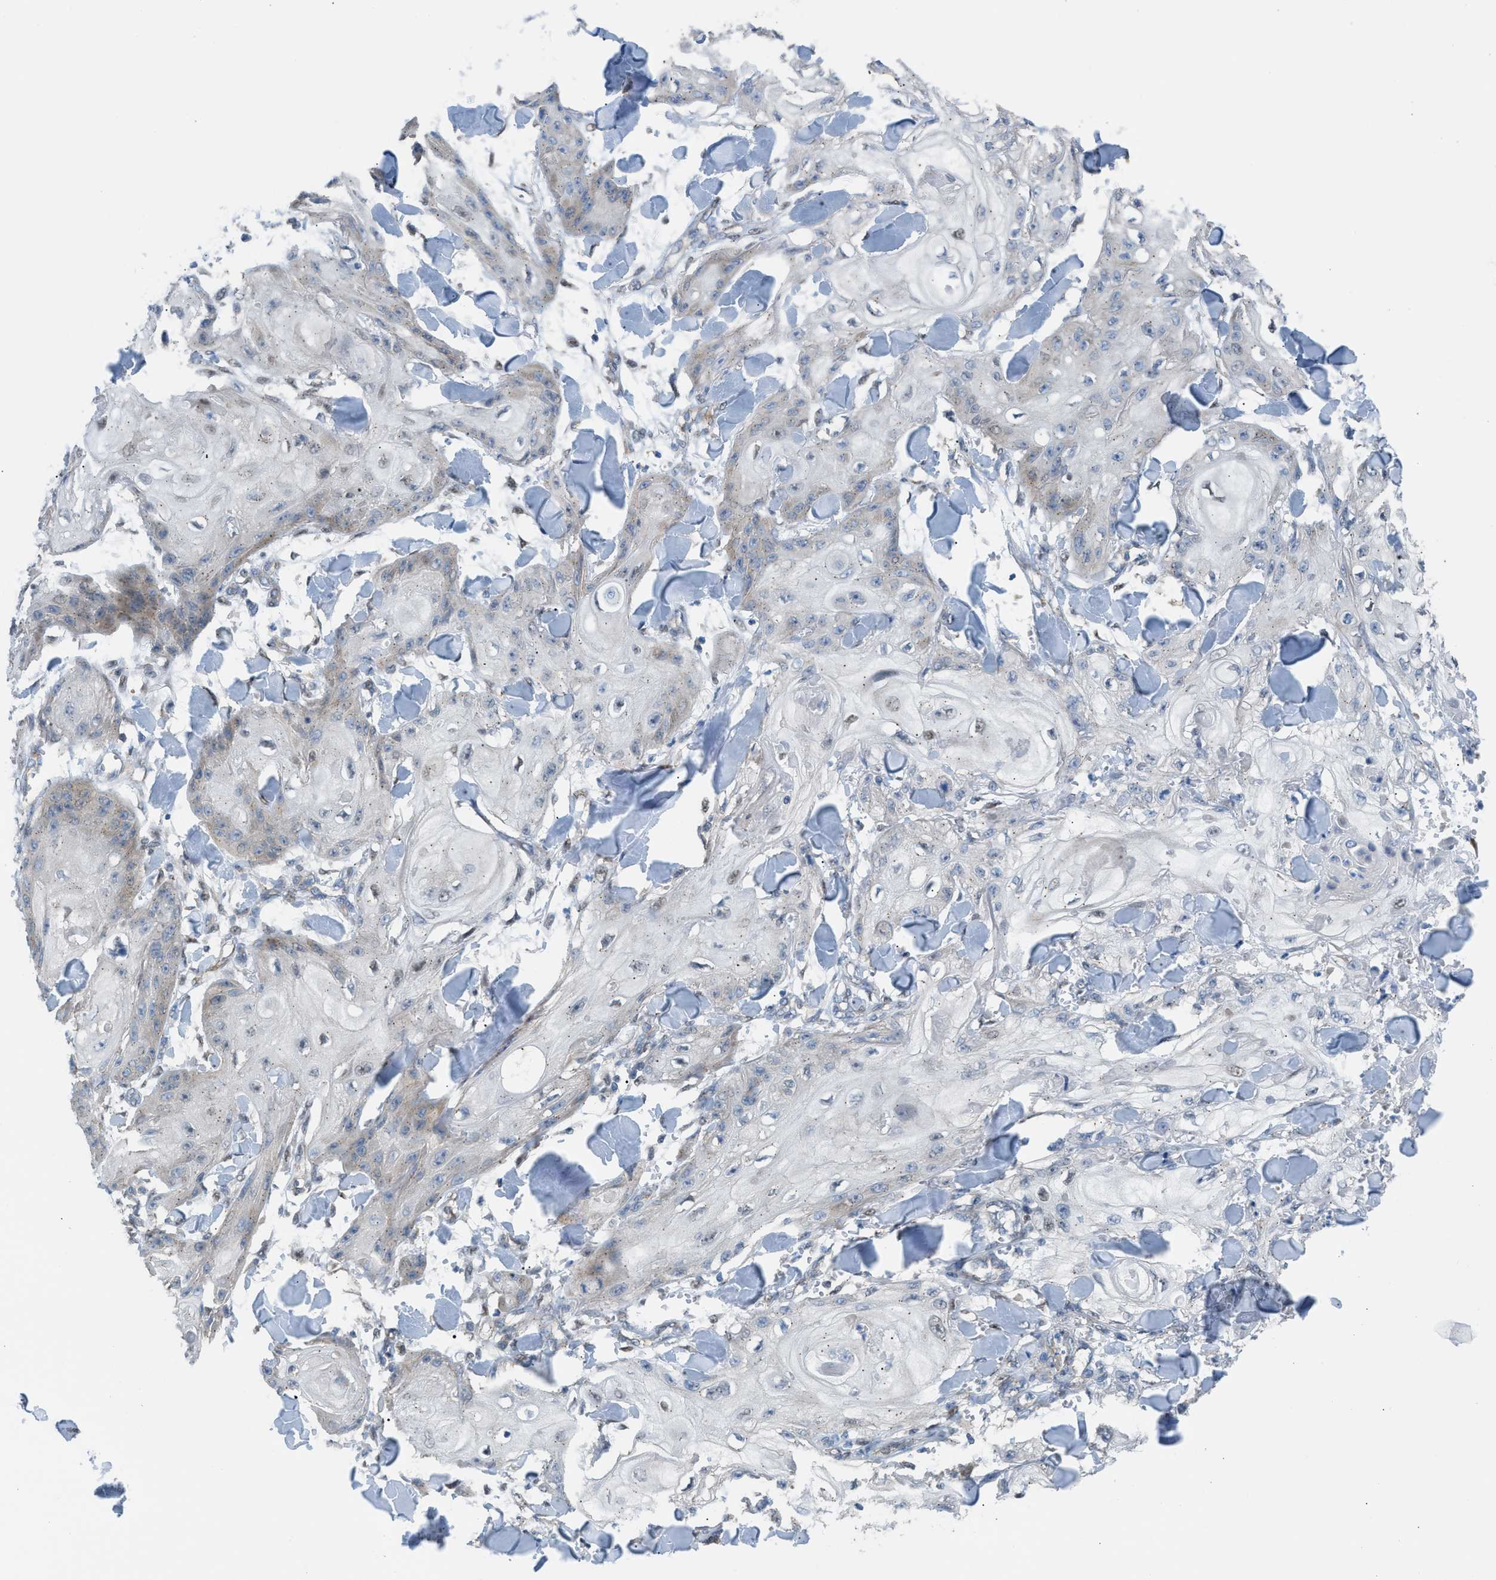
{"staining": {"intensity": "weak", "quantity": "25%-75%", "location": "cytoplasmic/membranous"}, "tissue": "skin cancer", "cell_type": "Tumor cells", "image_type": "cancer", "snomed": [{"axis": "morphology", "description": "Squamous cell carcinoma, NOS"}, {"axis": "topography", "description": "Skin"}], "caption": "Immunohistochemistry of skin cancer (squamous cell carcinoma) displays low levels of weak cytoplasmic/membranous expression in about 25%-75% of tumor cells. (IHC, brightfield microscopy, high magnification).", "gene": "CRTC1", "patient": {"sex": "male", "age": 74}}